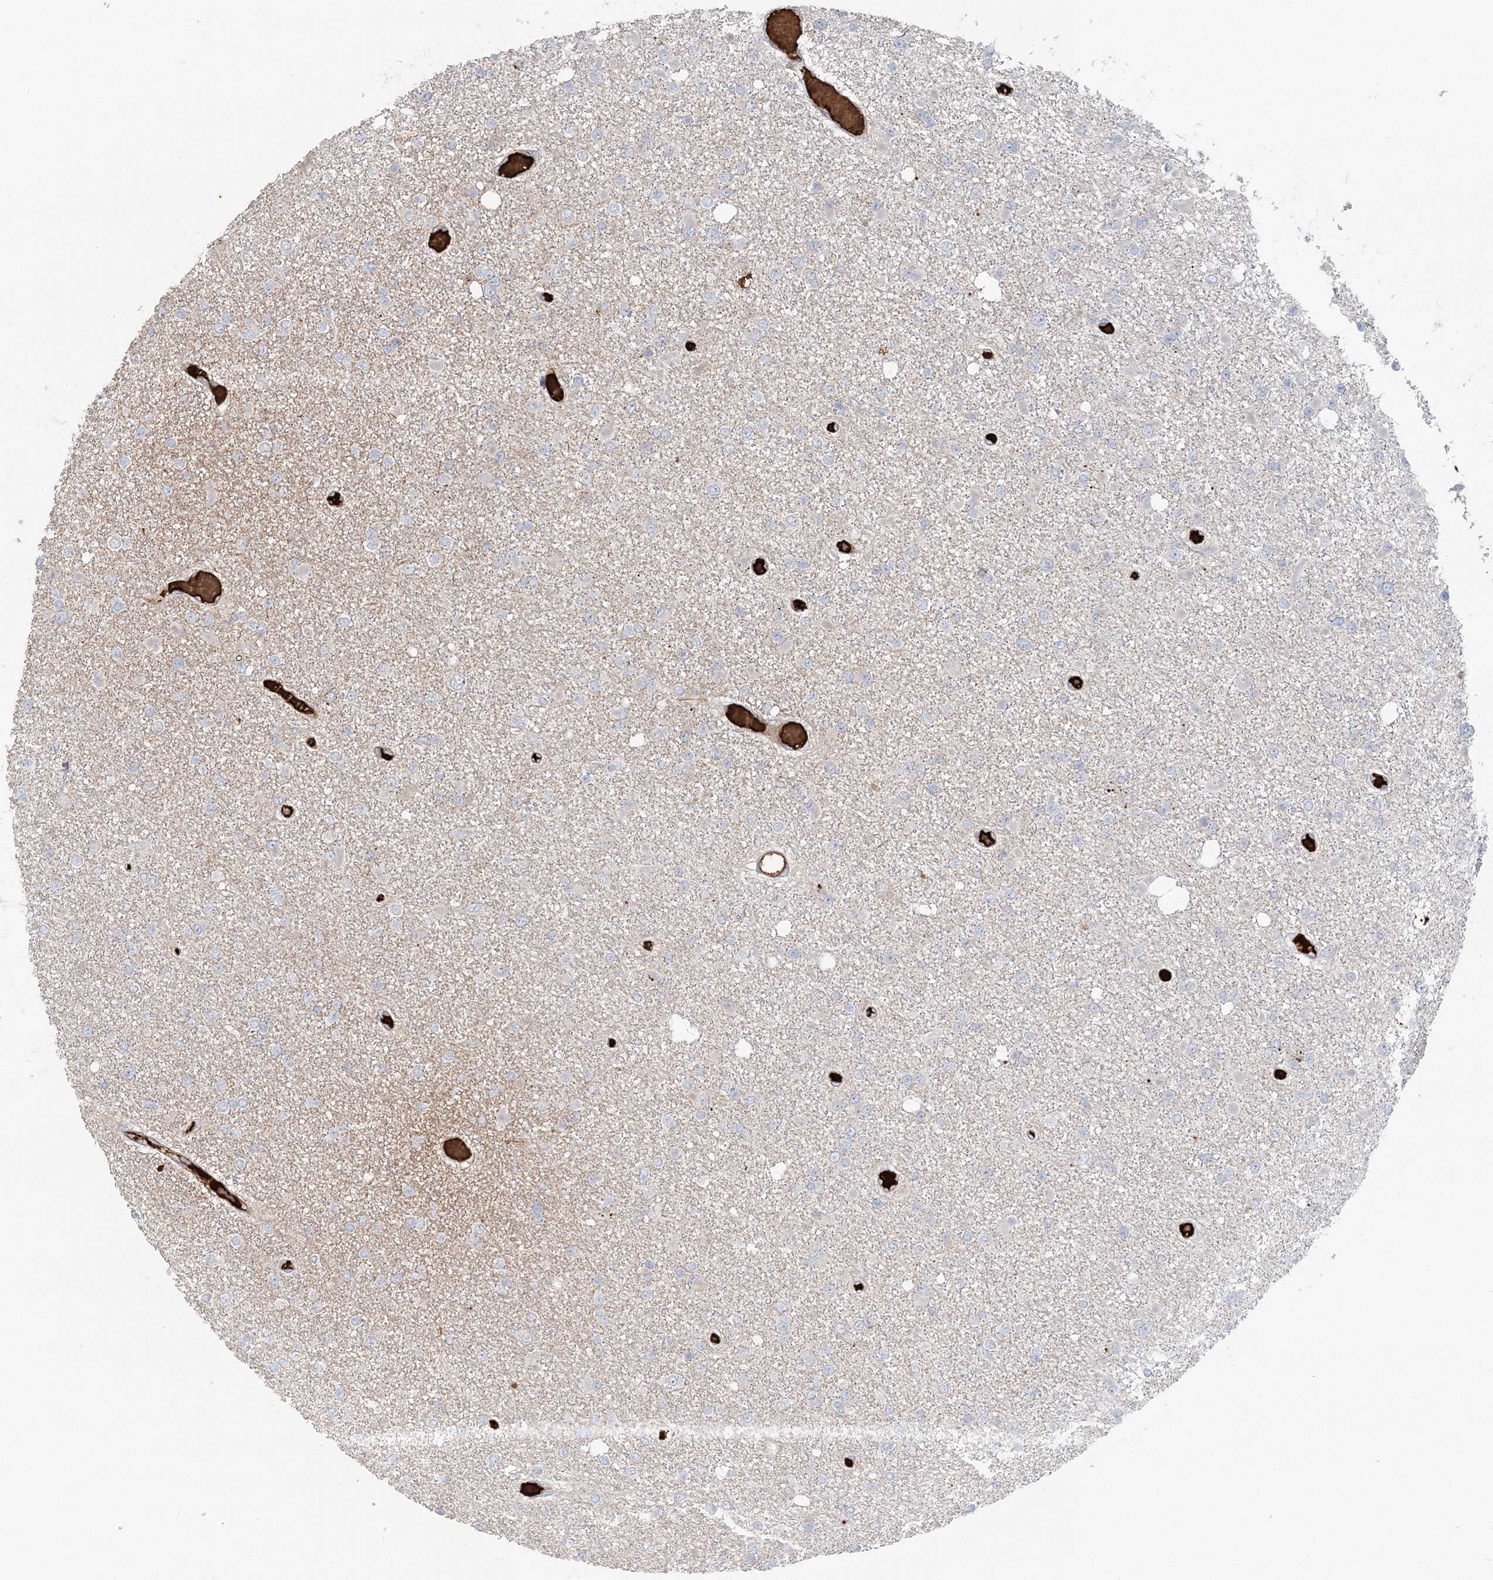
{"staining": {"intensity": "negative", "quantity": "none", "location": "none"}, "tissue": "glioma", "cell_type": "Tumor cells", "image_type": "cancer", "snomed": [{"axis": "morphology", "description": "Glioma, malignant, Low grade"}, {"axis": "topography", "description": "Brain"}], "caption": "High power microscopy micrograph of an immunohistochemistry micrograph of malignant glioma (low-grade), revealing no significant expression in tumor cells. The staining is performed using DAB brown chromogen with nuclei counter-stained in using hematoxylin.", "gene": "SERINC1", "patient": {"sex": "female", "age": 22}}